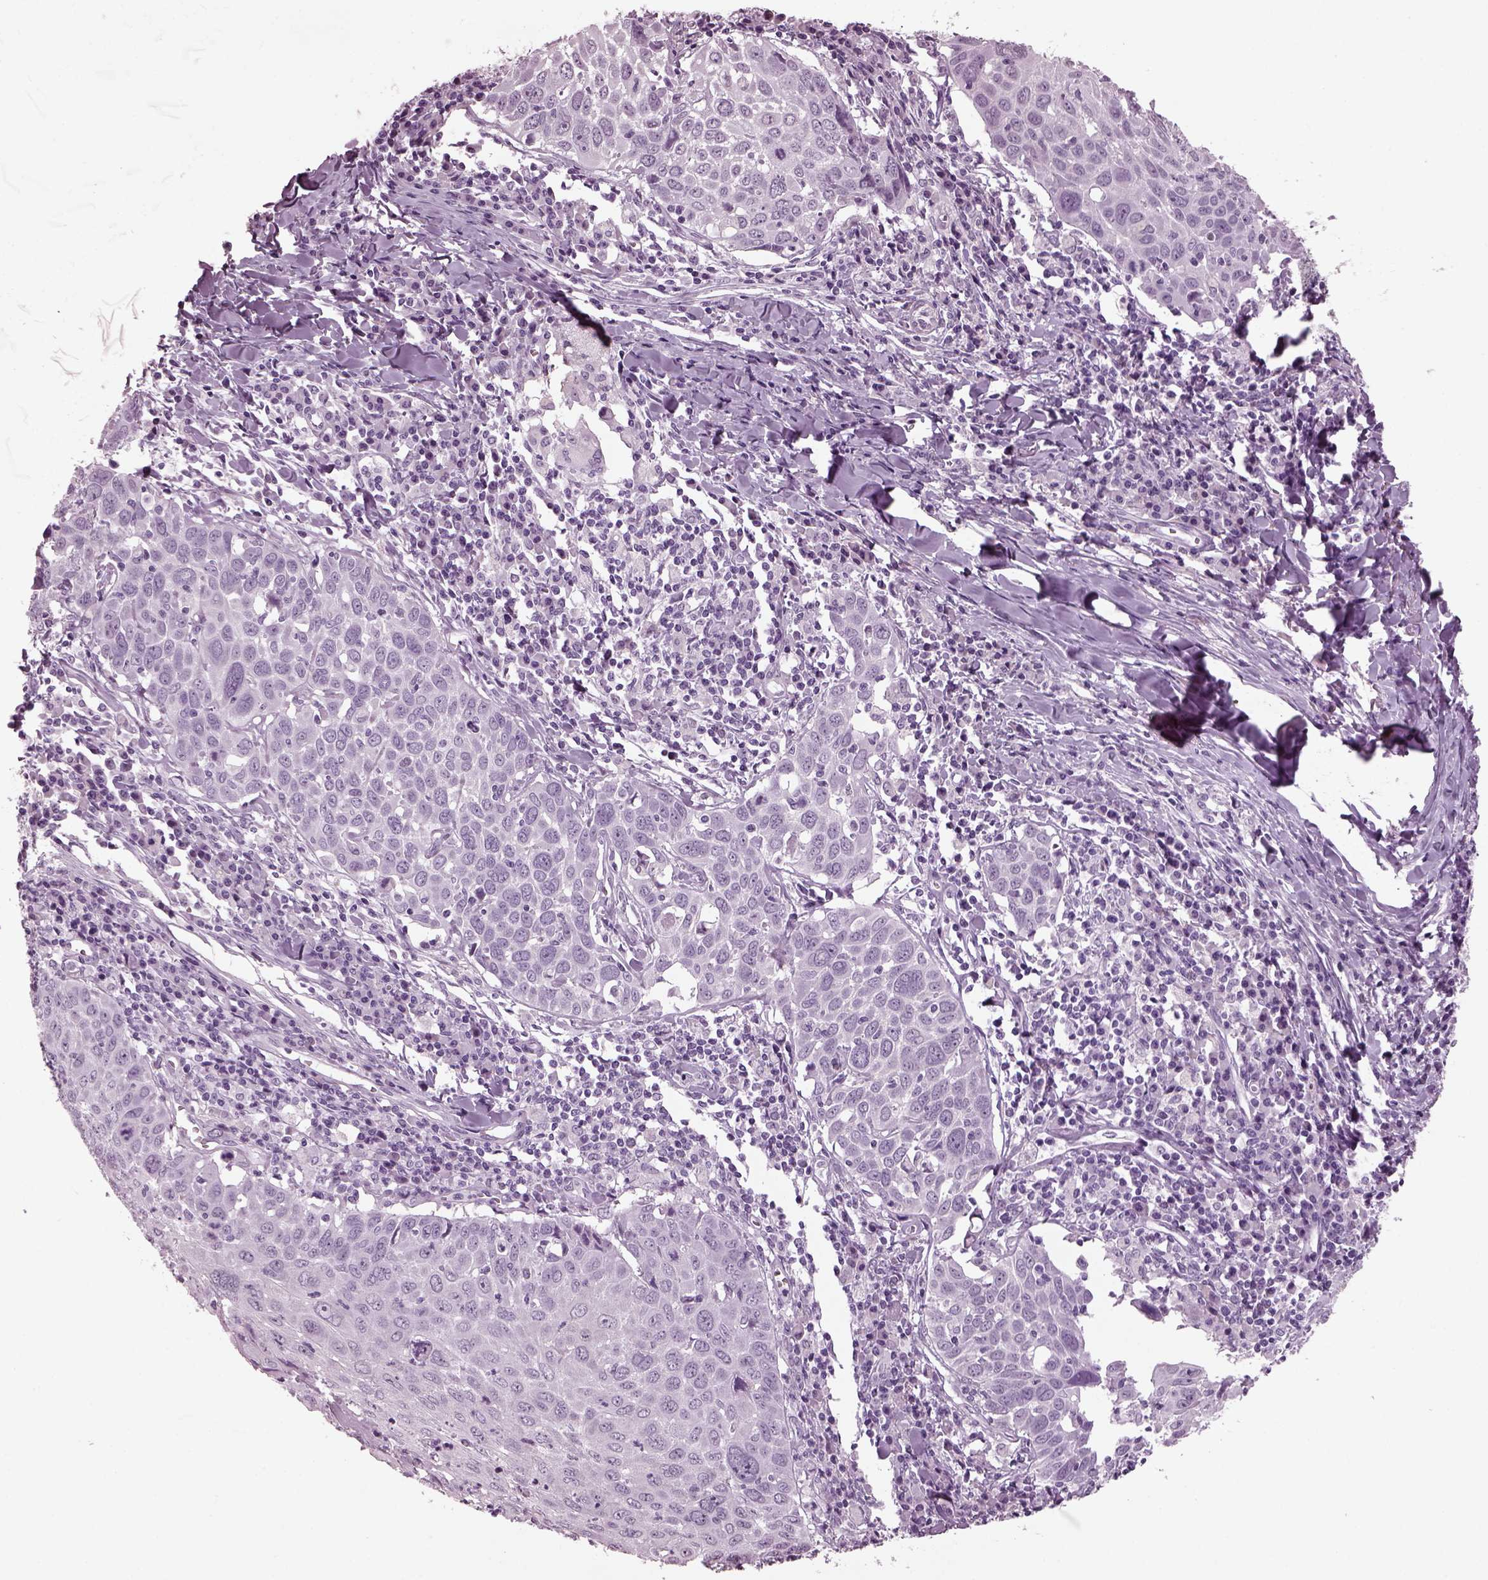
{"staining": {"intensity": "negative", "quantity": "none", "location": "none"}, "tissue": "lung cancer", "cell_type": "Tumor cells", "image_type": "cancer", "snomed": [{"axis": "morphology", "description": "Squamous cell carcinoma, NOS"}, {"axis": "topography", "description": "Lung"}], "caption": "This is an immunohistochemistry (IHC) image of squamous cell carcinoma (lung). There is no positivity in tumor cells.", "gene": "TPPP2", "patient": {"sex": "male", "age": 57}}